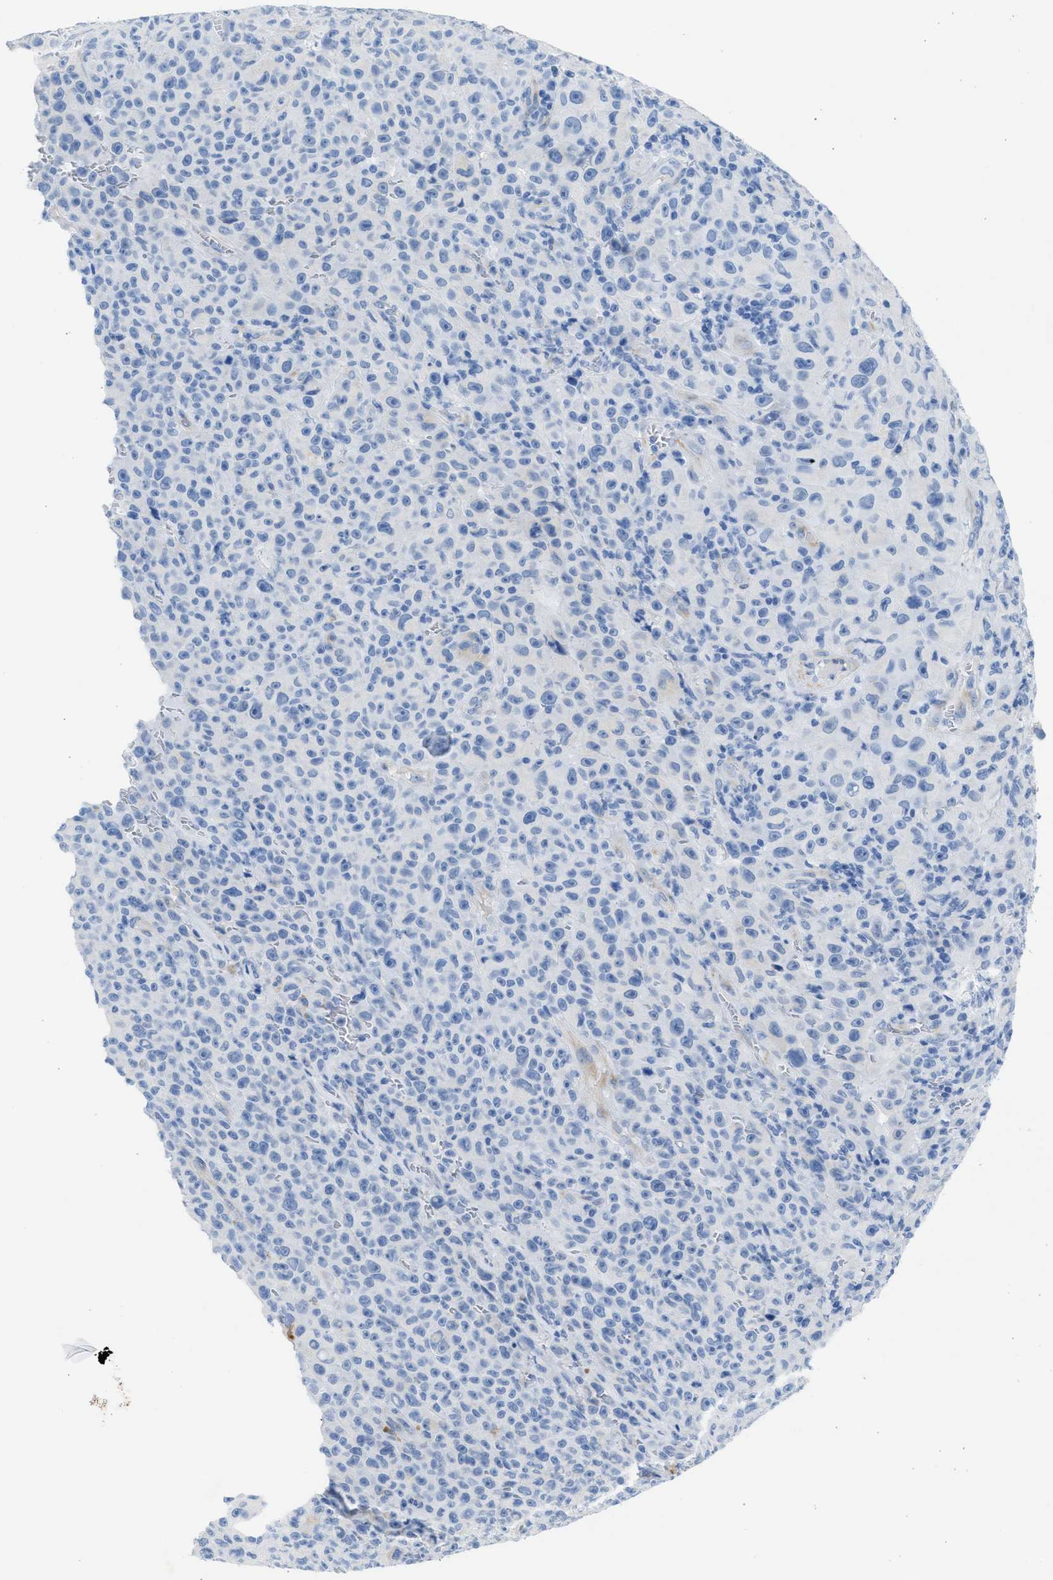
{"staining": {"intensity": "negative", "quantity": "none", "location": "none"}, "tissue": "melanoma", "cell_type": "Tumor cells", "image_type": "cancer", "snomed": [{"axis": "morphology", "description": "Malignant melanoma, NOS"}, {"axis": "topography", "description": "Skin"}], "caption": "Protein analysis of malignant melanoma reveals no significant staining in tumor cells.", "gene": "SPATA3", "patient": {"sex": "female", "age": 82}}